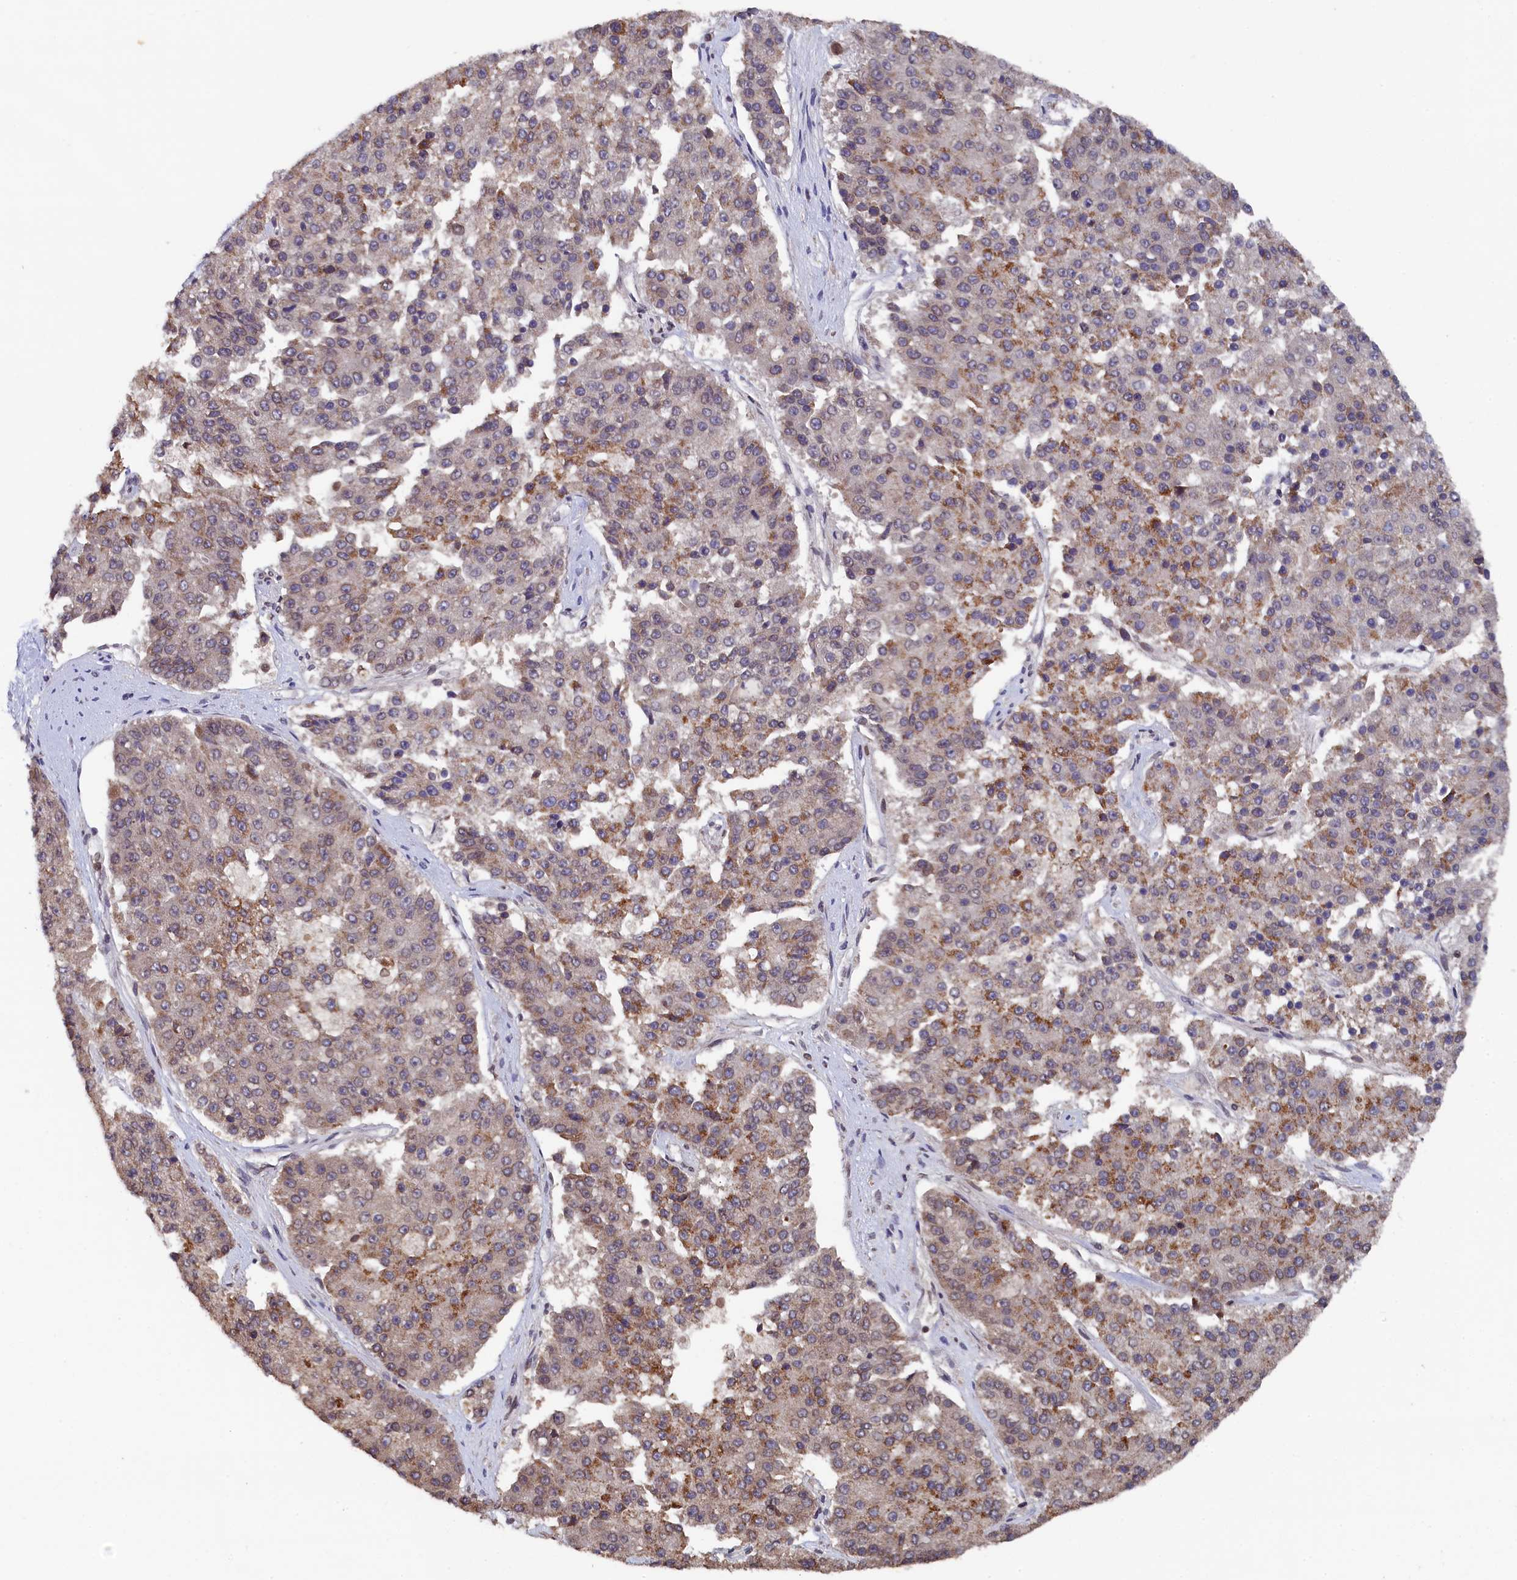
{"staining": {"intensity": "moderate", "quantity": "<25%", "location": "cytoplasmic/membranous"}, "tissue": "pancreatic cancer", "cell_type": "Tumor cells", "image_type": "cancer", "snomed": [{"axis": "morphology", "description": "Adenocarcinoma, NOS"}, {"axis": "topography", "description": "Pancreas"}], "caption": "A histopathology image of pancreatic cancer (adenocarcinoma) stained for a protein exhibits moderate cytoplasmic/membranous brown staining in tumor cells.", "gene": "ANKEF1", "patient": {"sex": "male", "age": 50}}